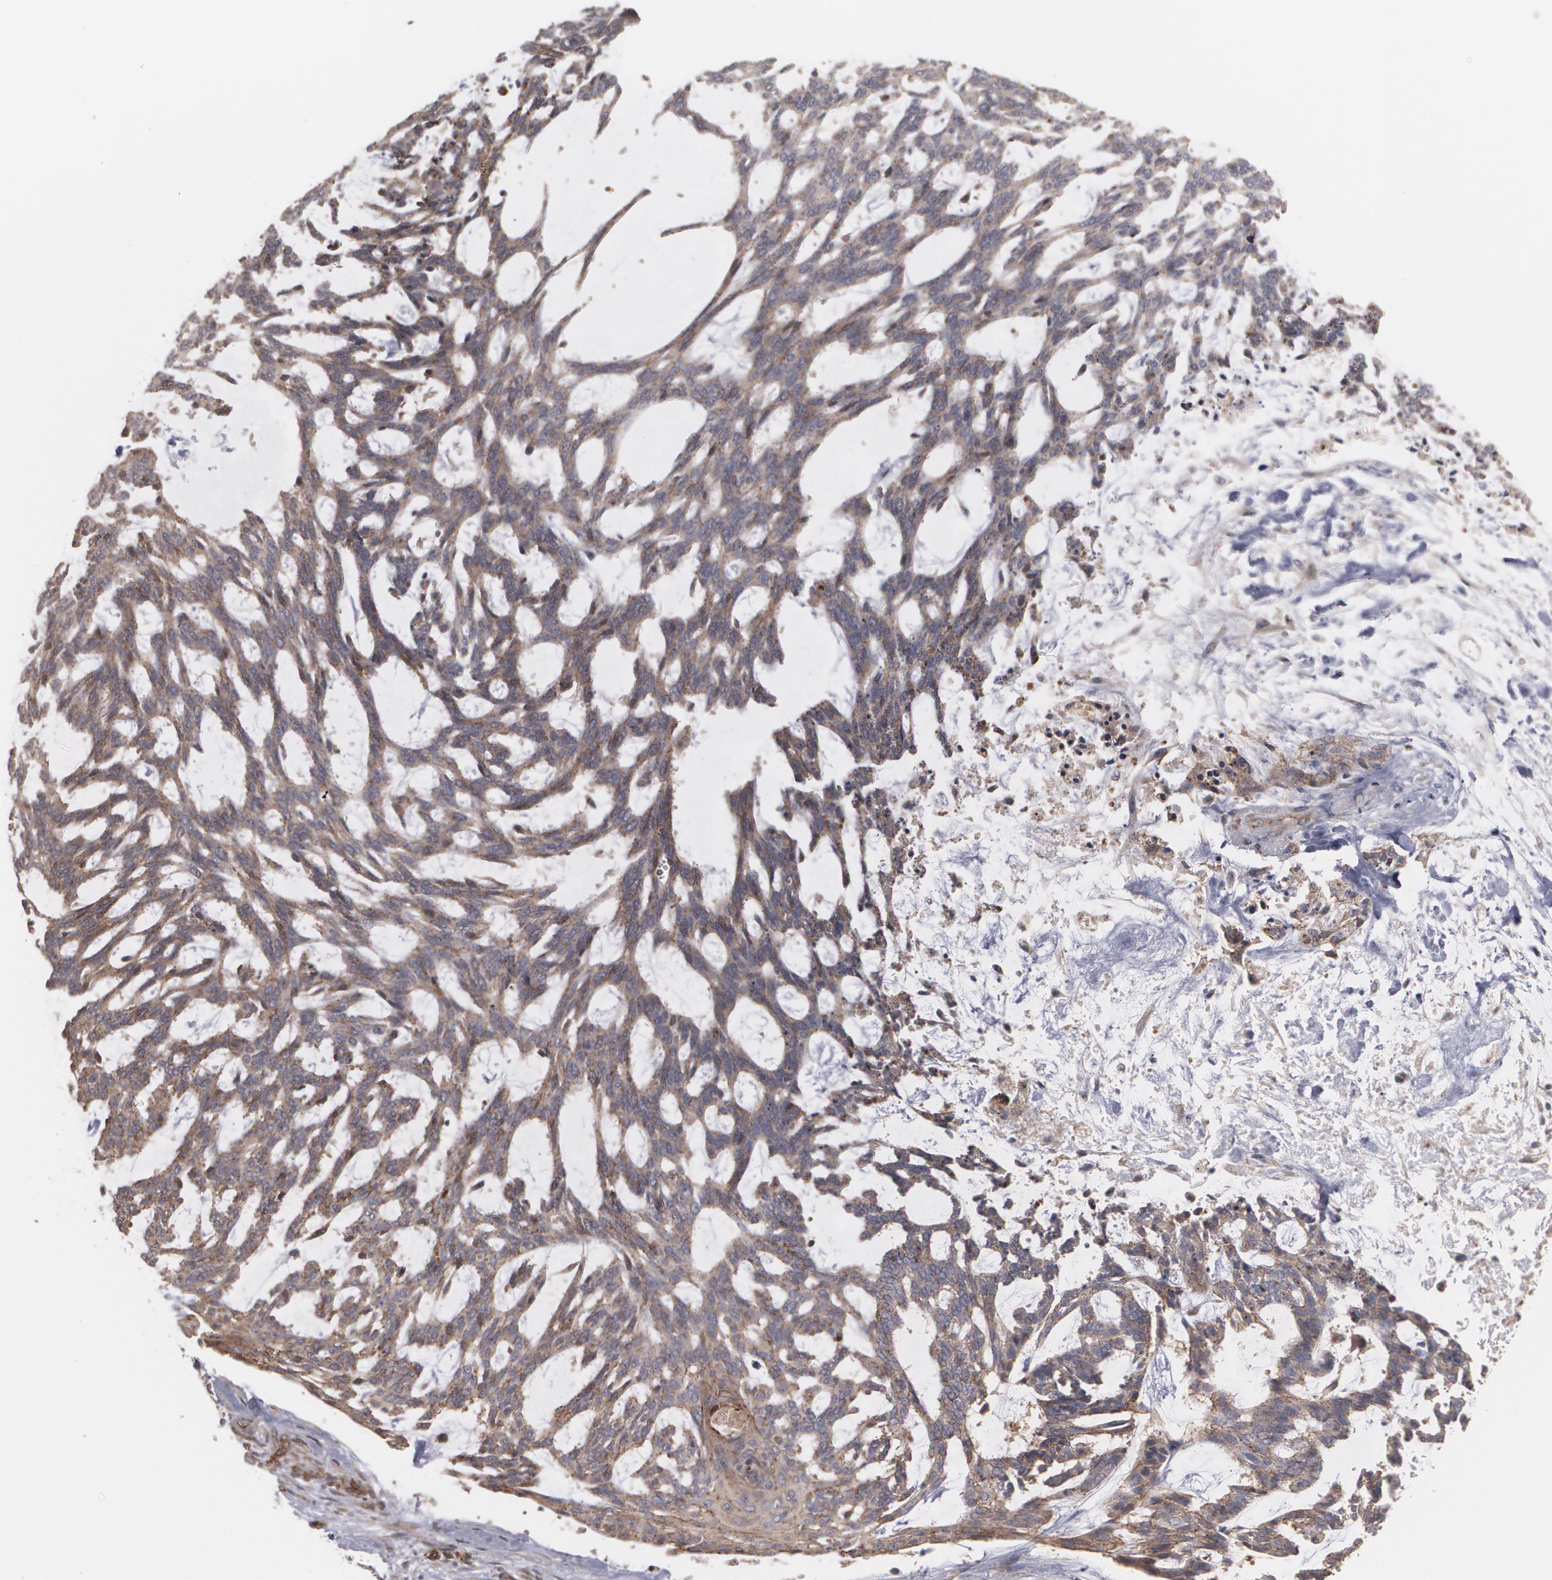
{"staining": {"intensity": "moderate", "quantity": ">75%", "location": "cytoplasmic/membranous"}, "tissue": "skin cancer", "cell_type": "Tumor cells", "image_type": "cancer", "snomed": [{"axis": "morphology", "description": "Normal tissue, NOS"}, {"axis": "morphology", "description": "Basal cell carcinoma"}, {"axis": "topography", "description": "Skin"}], "caption": "A photomicrograph of human skin cancer stained for a protein reveals moderate cytoplasmic/membranous brown staining in tumor cells.", "gene": "TJP1", "patient": {"sex": "female", "age": 71}}